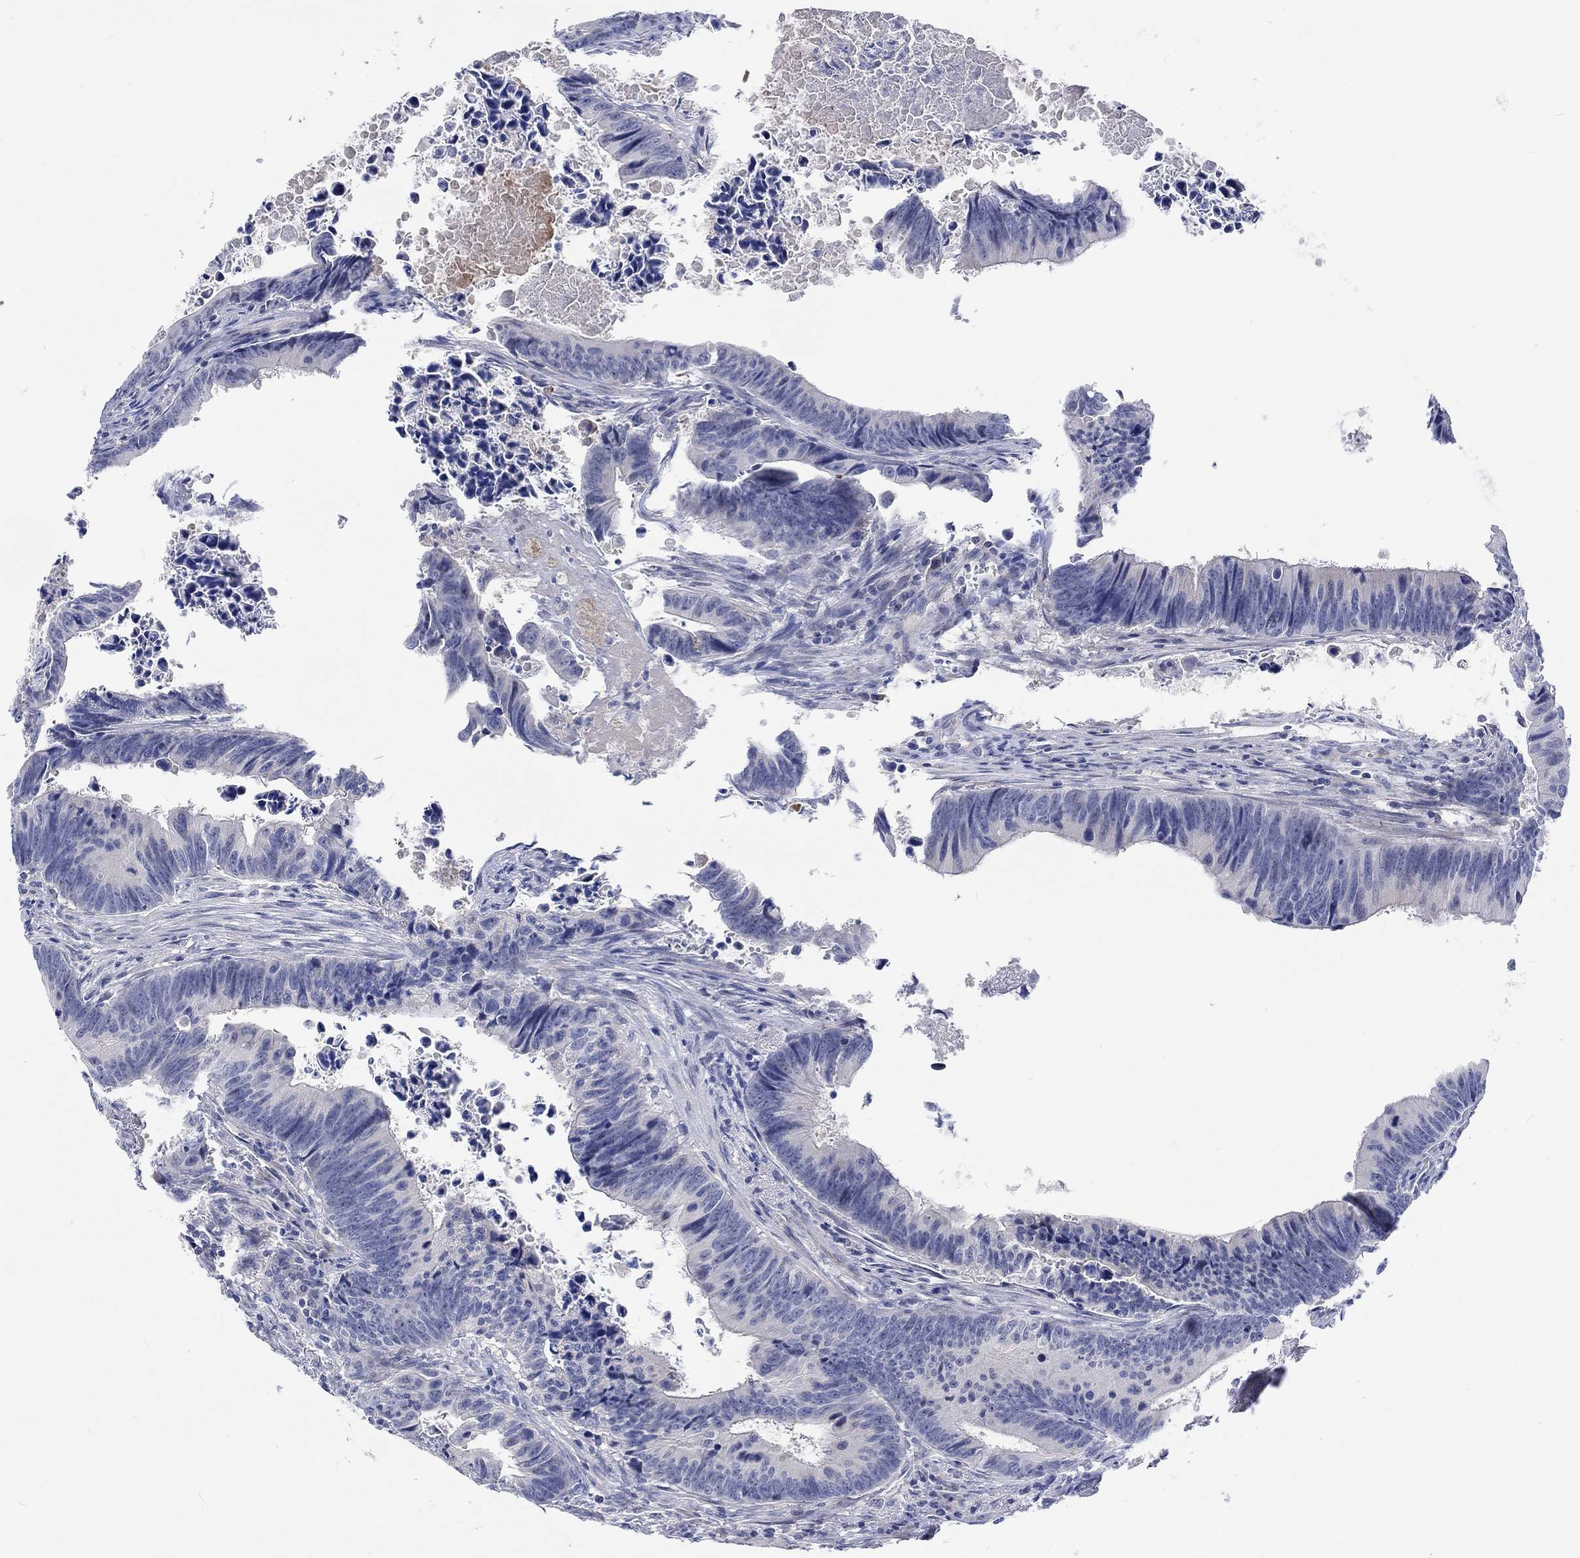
{"staining": {"intensity": "negative", "quantity": "none", "location": "none"}, "tissue": "colorectal cancer", "cell_type": "Tumor cells", "image_type": "cancer", "snomed": [{"axis": "morphology", "description": "Adenocarcinoma, NOS"}, {"axis": "topography", "description": "Colon"}], "caption": "Immunohistochemical staining of adenocarcinoma (colorectal) reveals no significant positivity in tumor cells.", "gene": "DLK1", "patient": {"sex": "female", "age": 87}}